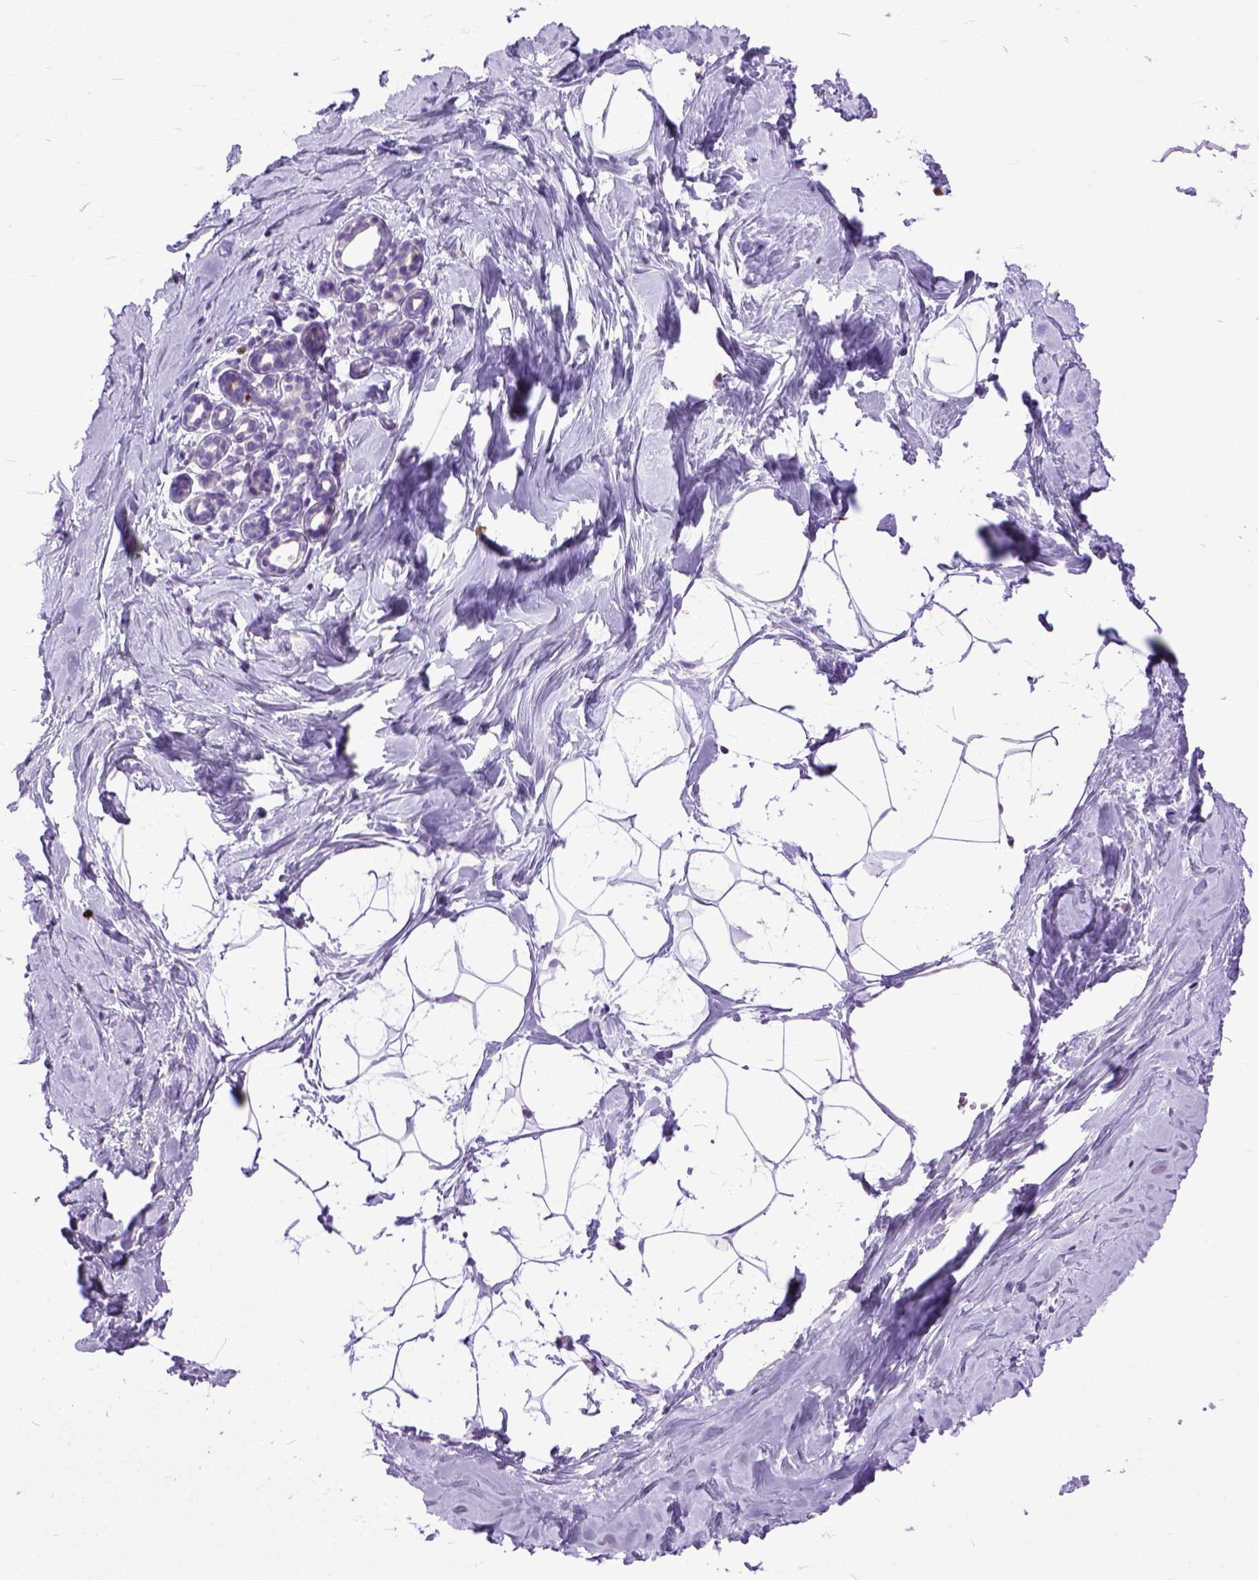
{"staining": {"intensity": "negative", "quantity": "none", "location": "none"}, "tissue": "breast", "cell_type": "Adipocytes", "image_type": "normal", "snomed": [{"axis": "morphology", "description": "Normal tissue, NOS"}, {"axis": "topography", "description": "Breast"}], "caption": "Adipocytes are negative for protein expression in normal human breast. (Immunohistochemistry, brightfield microscopy, high magnification).", "gene": "CRB1", "patient": {"sex": "female", "age": 32}}